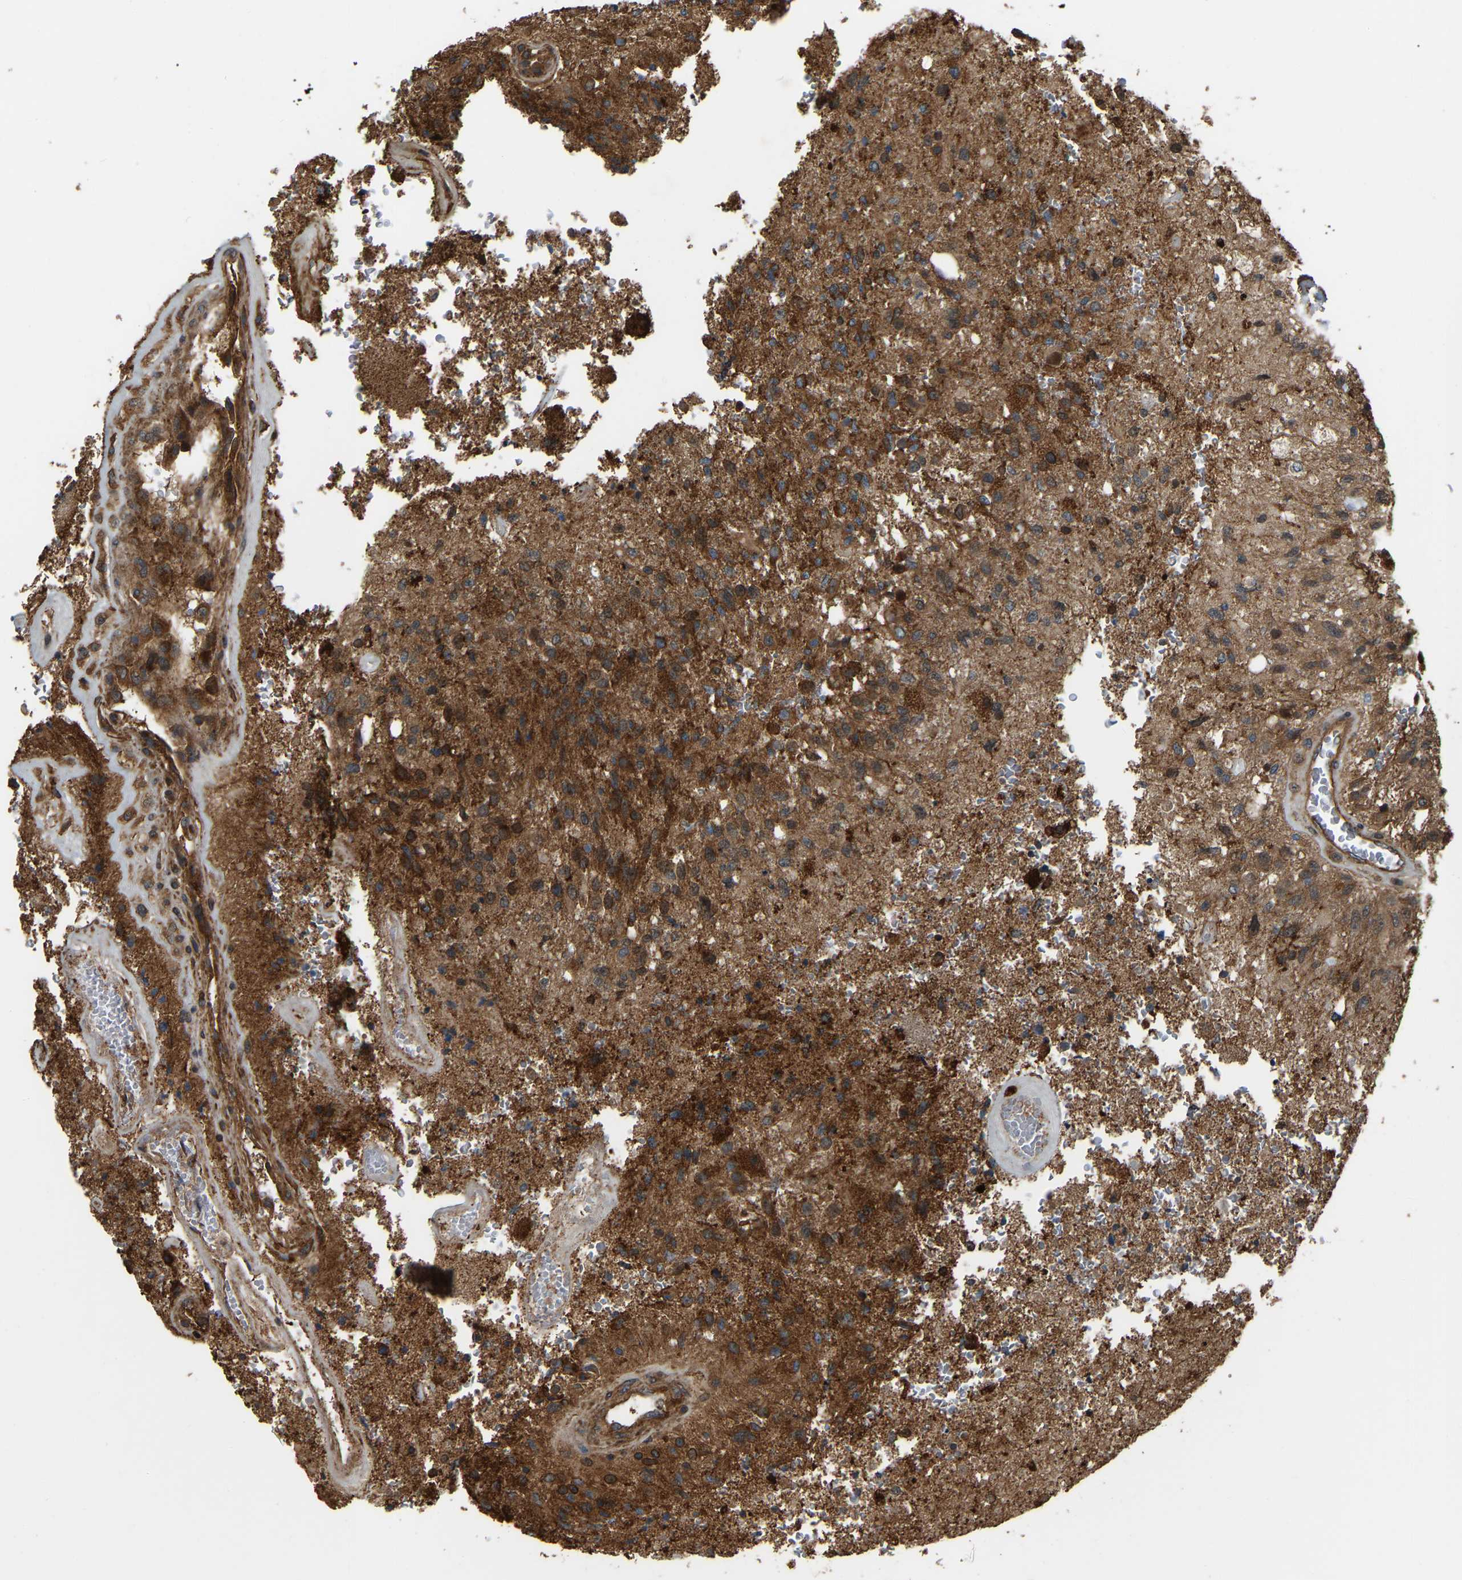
{"staining": {"intensity": "strong", "quantity": ">75%", "location": "cytoplasmic/membranous"}, "tissue": "glioma", "cell_type": "Tumor cells", "image_type": "cancer", "snomed": [{"axis": "morphology", "description": "Normal tissue, NOS"}, {"axis": "morphology", "description": "Glioma, malignant, High grade"}, {"axis": "topography", "description": "Cerebral cortex"}], "caption": "Malignant glioma (high-grade) stained with a brown dye reveals strong cytoplasmic/membranous positive positivity in about >75% of tumor cells.", "gene": "SAMD9L", "patient": {"sex": "male", "age": 77}}